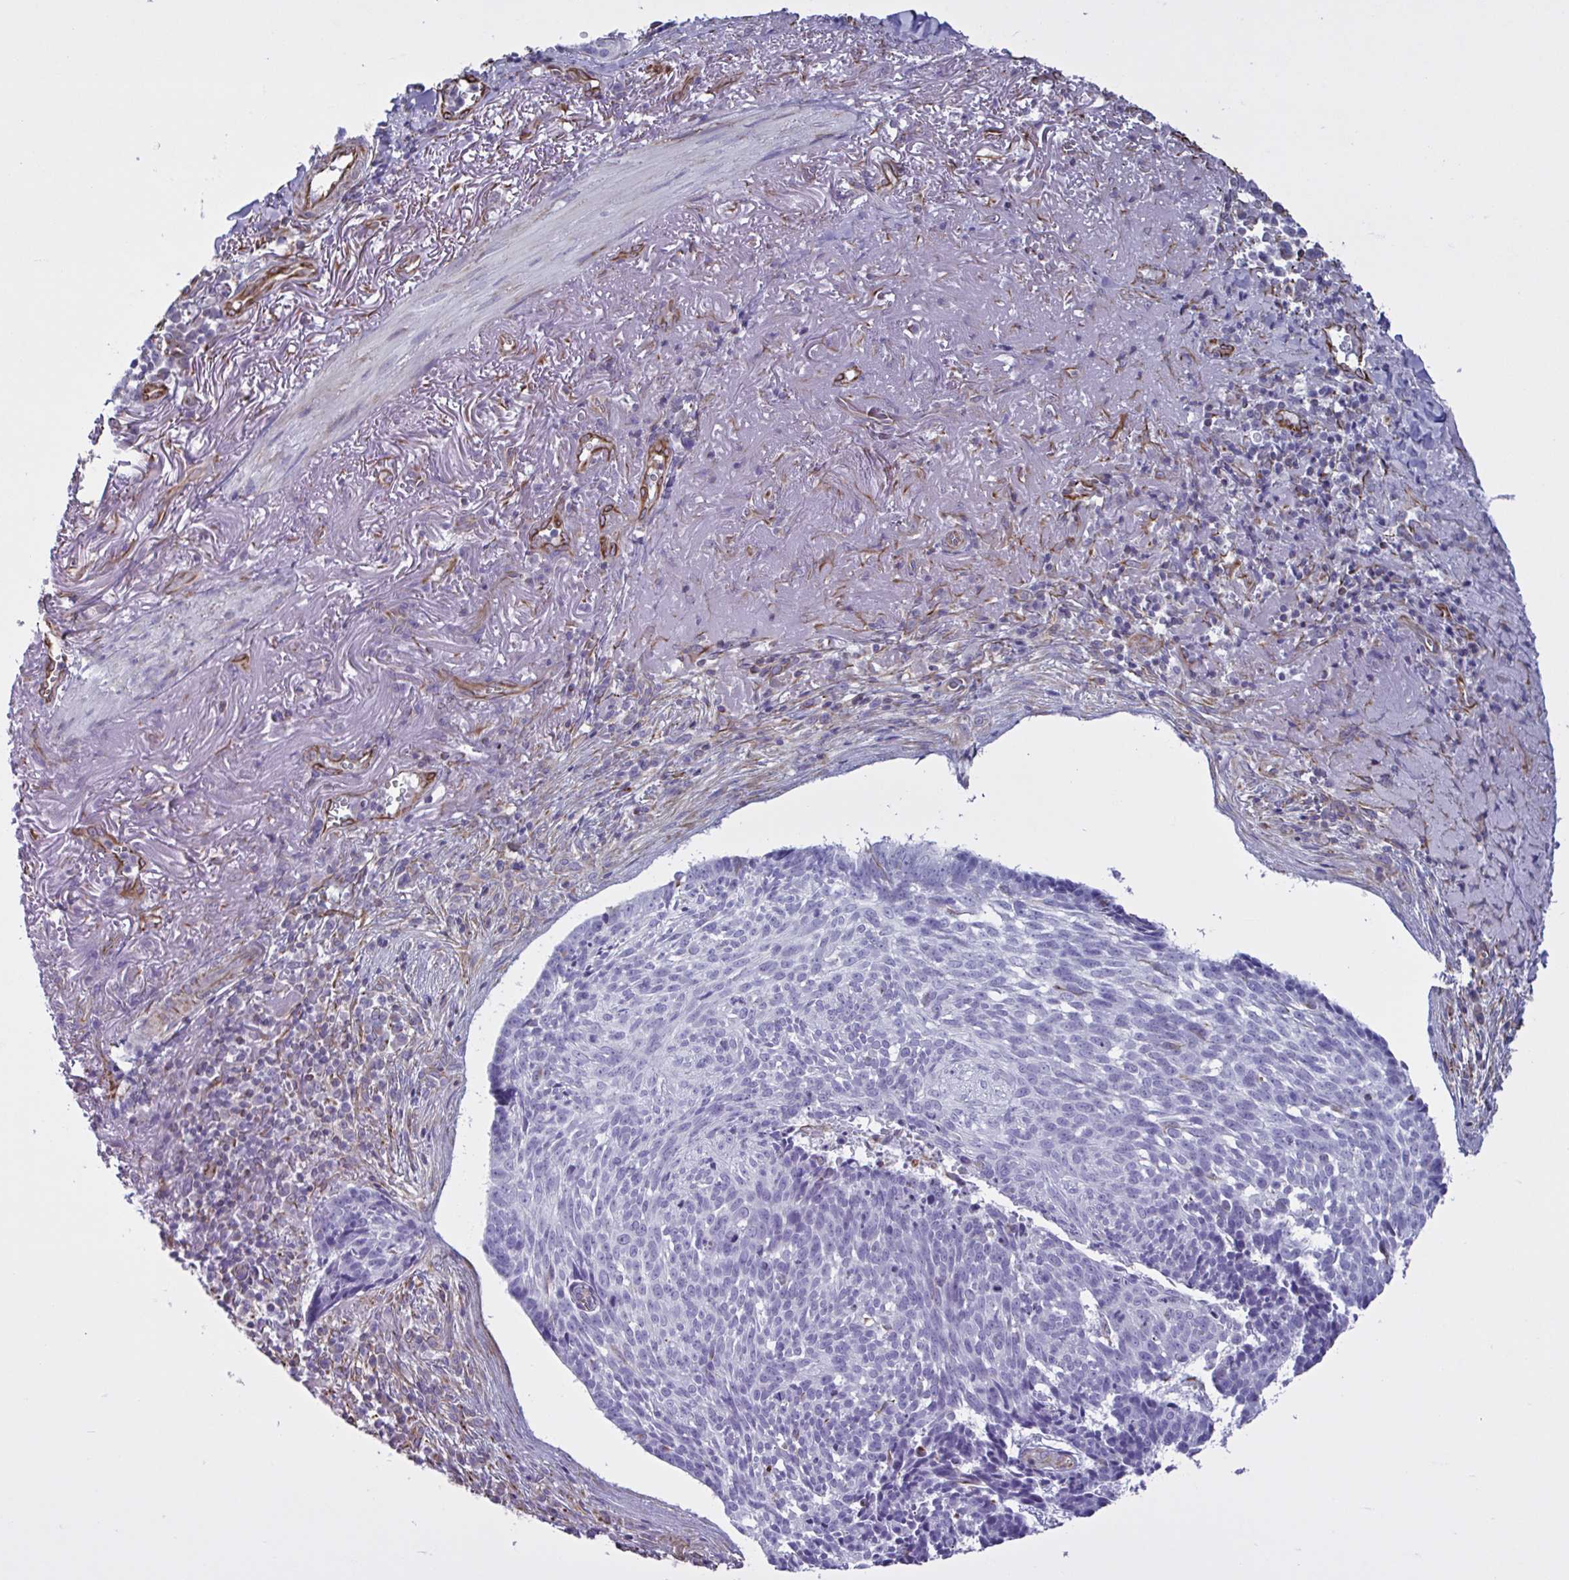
{"staining": {"intensity": "negative", "quantity": "none", "location": "none"}, "tissue": "skin cancer", "cell_type": "Tumor cells", "image_type": "cancer", "snomed": [{"axis": "morphology", "description": "Basal cell carcinoma"}, {"axis": "topography", "description": "Skin"}, {"axis": "topography", "description": "Skin of face"}], "caption": "Tumor cells show no significant protein expression in skin cancer (basal cell carcinoma).", "gene": "TMEM86B", "patient": {"sex": "female", "age": 95}}